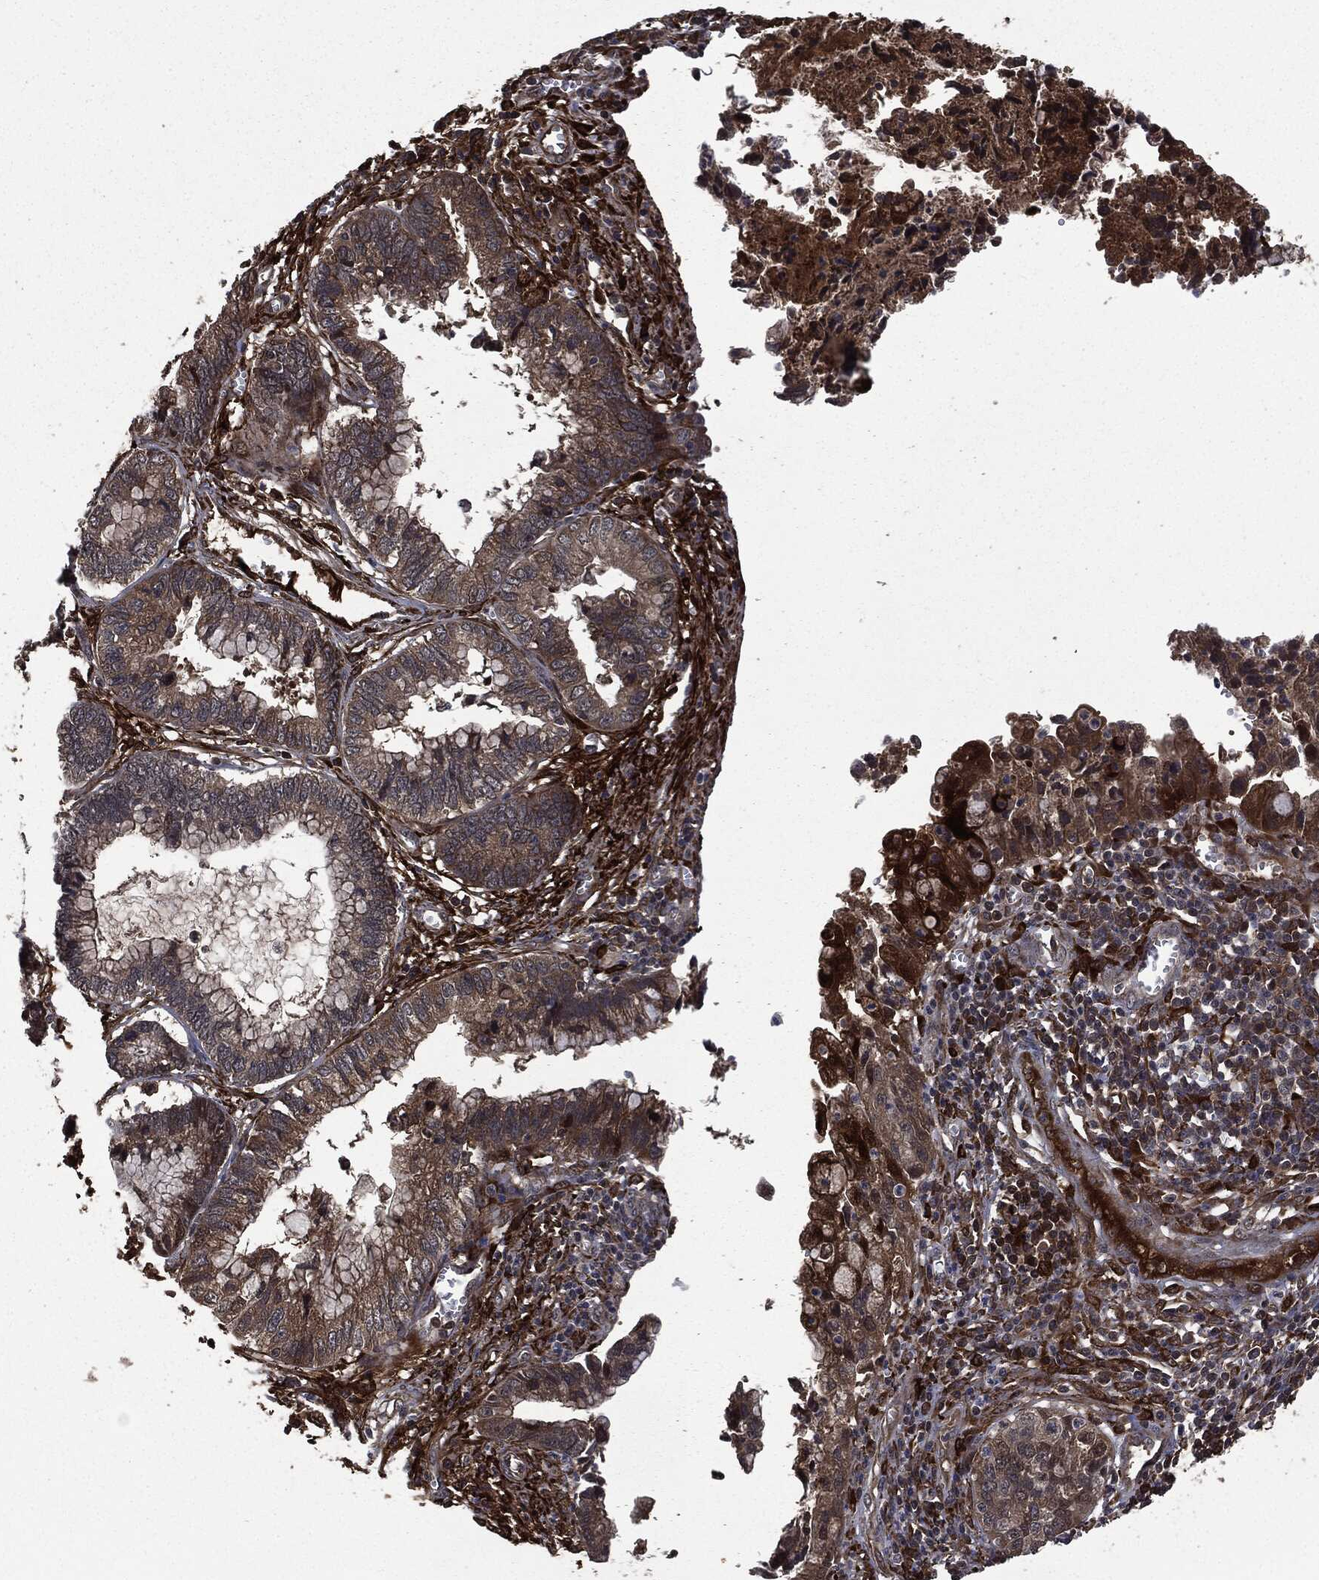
{"staining": {"intensity": "moderate", "quantity": "25%-75%", "location": "cytoplasmic/membranous"}, "tissue": "cervical cancer", "cell_type": "Tumor cells", "image_type": "cancer", "snomed": [{"axis": "morphology", "description": "Adenocarcinoma, NOS"}, {"axis": "topography", "description": "Cervix"}], "caption": "High-magnification brightfield microscopy of cervical cancer stained with DAB (3,3'-diaminobenzidine) (brown) and counterstained with hematoxylin (blue). tumor cells exhibit moderate cytoplasmic/membranous expression is identified in approximately25%-75% of cells.", "gene": "CRABP2", "patient": {"sex": "female", "age": 44}}